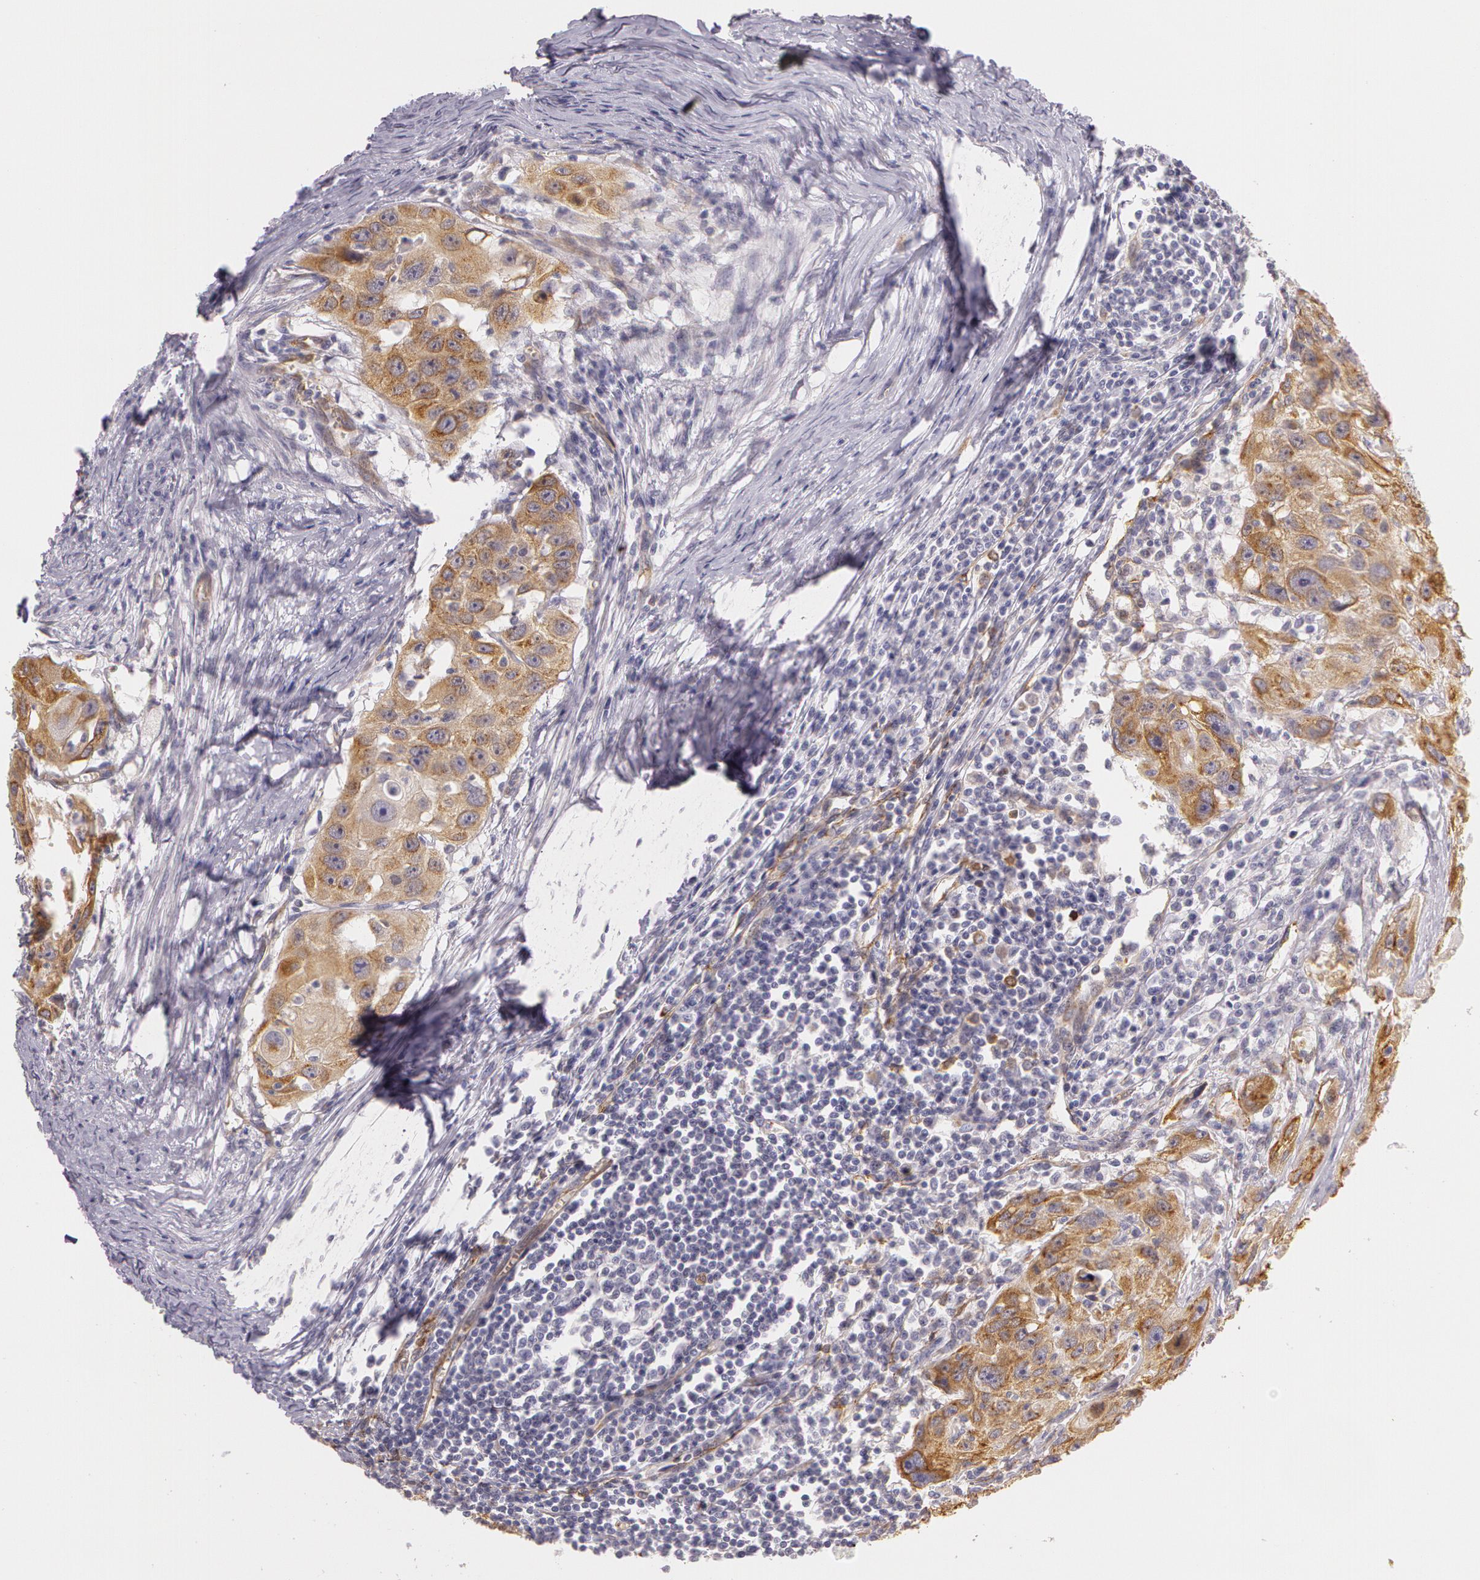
{"staining": {"intensity": "moderate", "quantity": ">75%", "location": "cytoplasmic/membranous"}, "tissue": "head and neck cancer", "cell_type": "Tumor cells", "image_type": "cancer", "snomed": [{"axis": "morphology", "description": "Squamous cell carcinoma, NOS"}, {"axis": "topography", "description": "Head-Neck"}], "caption": "Moderate cytoplasmic/membranous protein positivity is present in approximately >75% of tumor cells in head and neck cancer.", "gene": "APP", "patient": {"sex": "male", "age": 64}}